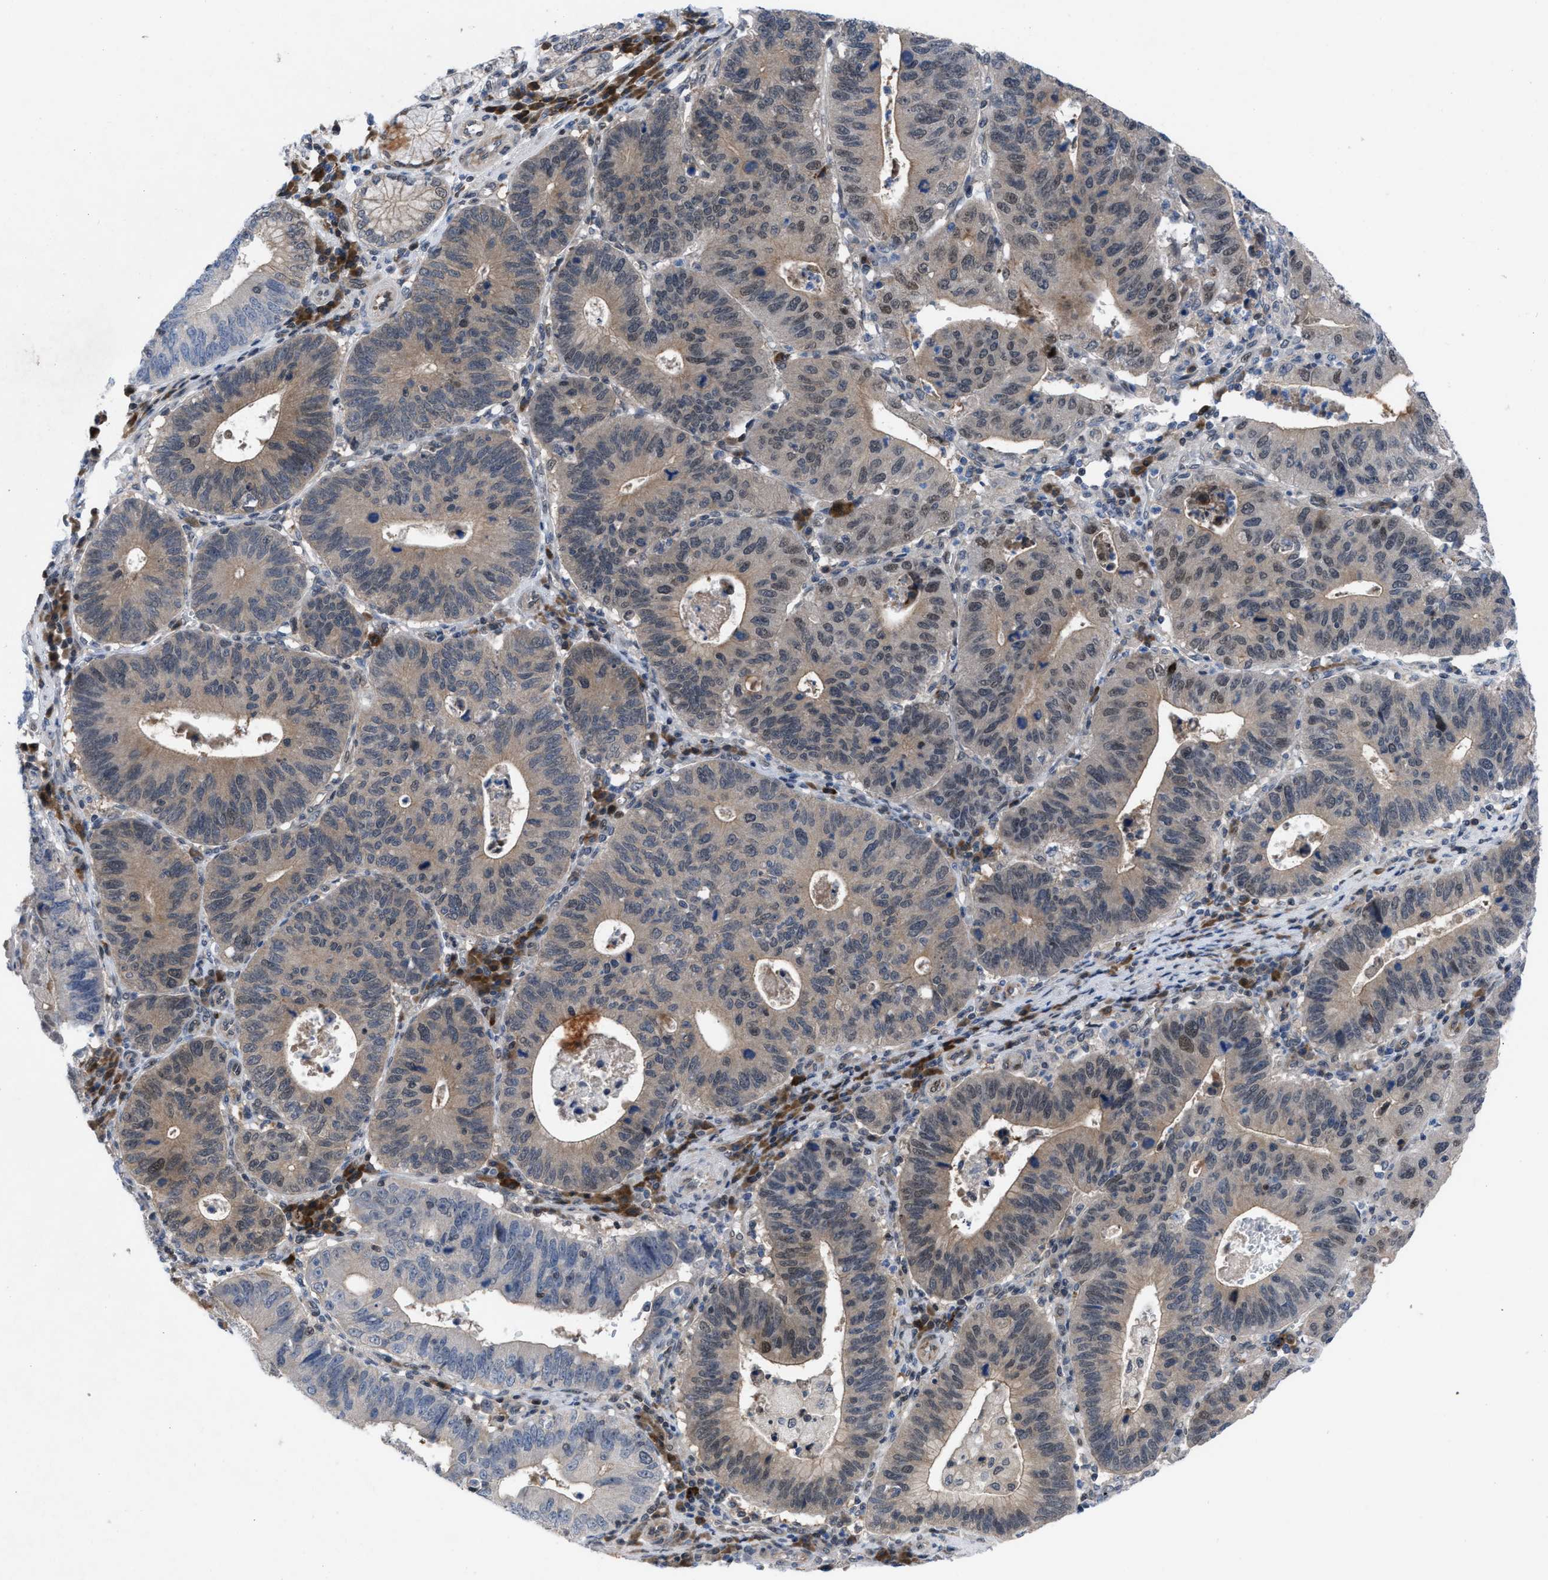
{"staining": {"intensity": "weak", "quantity": ">75%", "location": "cytoplasmic/membranous"}, "tissue": "stomach cancer", "cell_type": "Tumor cells", "image_type": "cancer", "snomed": [{"axis": "morphology", "description": "Adenocarcinoma, NOS"}, {"axis": "topography", "description": "Stomach"}], "caption": "A high-resolution histopathology image shows IHC staining of stomach cancer (adenocarcinoma), which shows weak cytoplasmic/membranous staining in about >75% of tumor cells. (Stains: DAB (3,3'-diaminobenzidine) in brown, nuclei in blue, Microscopy: brightfield microscopy at high magnification).", "gene": "IL17RE", "patient": {"sex": "male", "age": 59}}